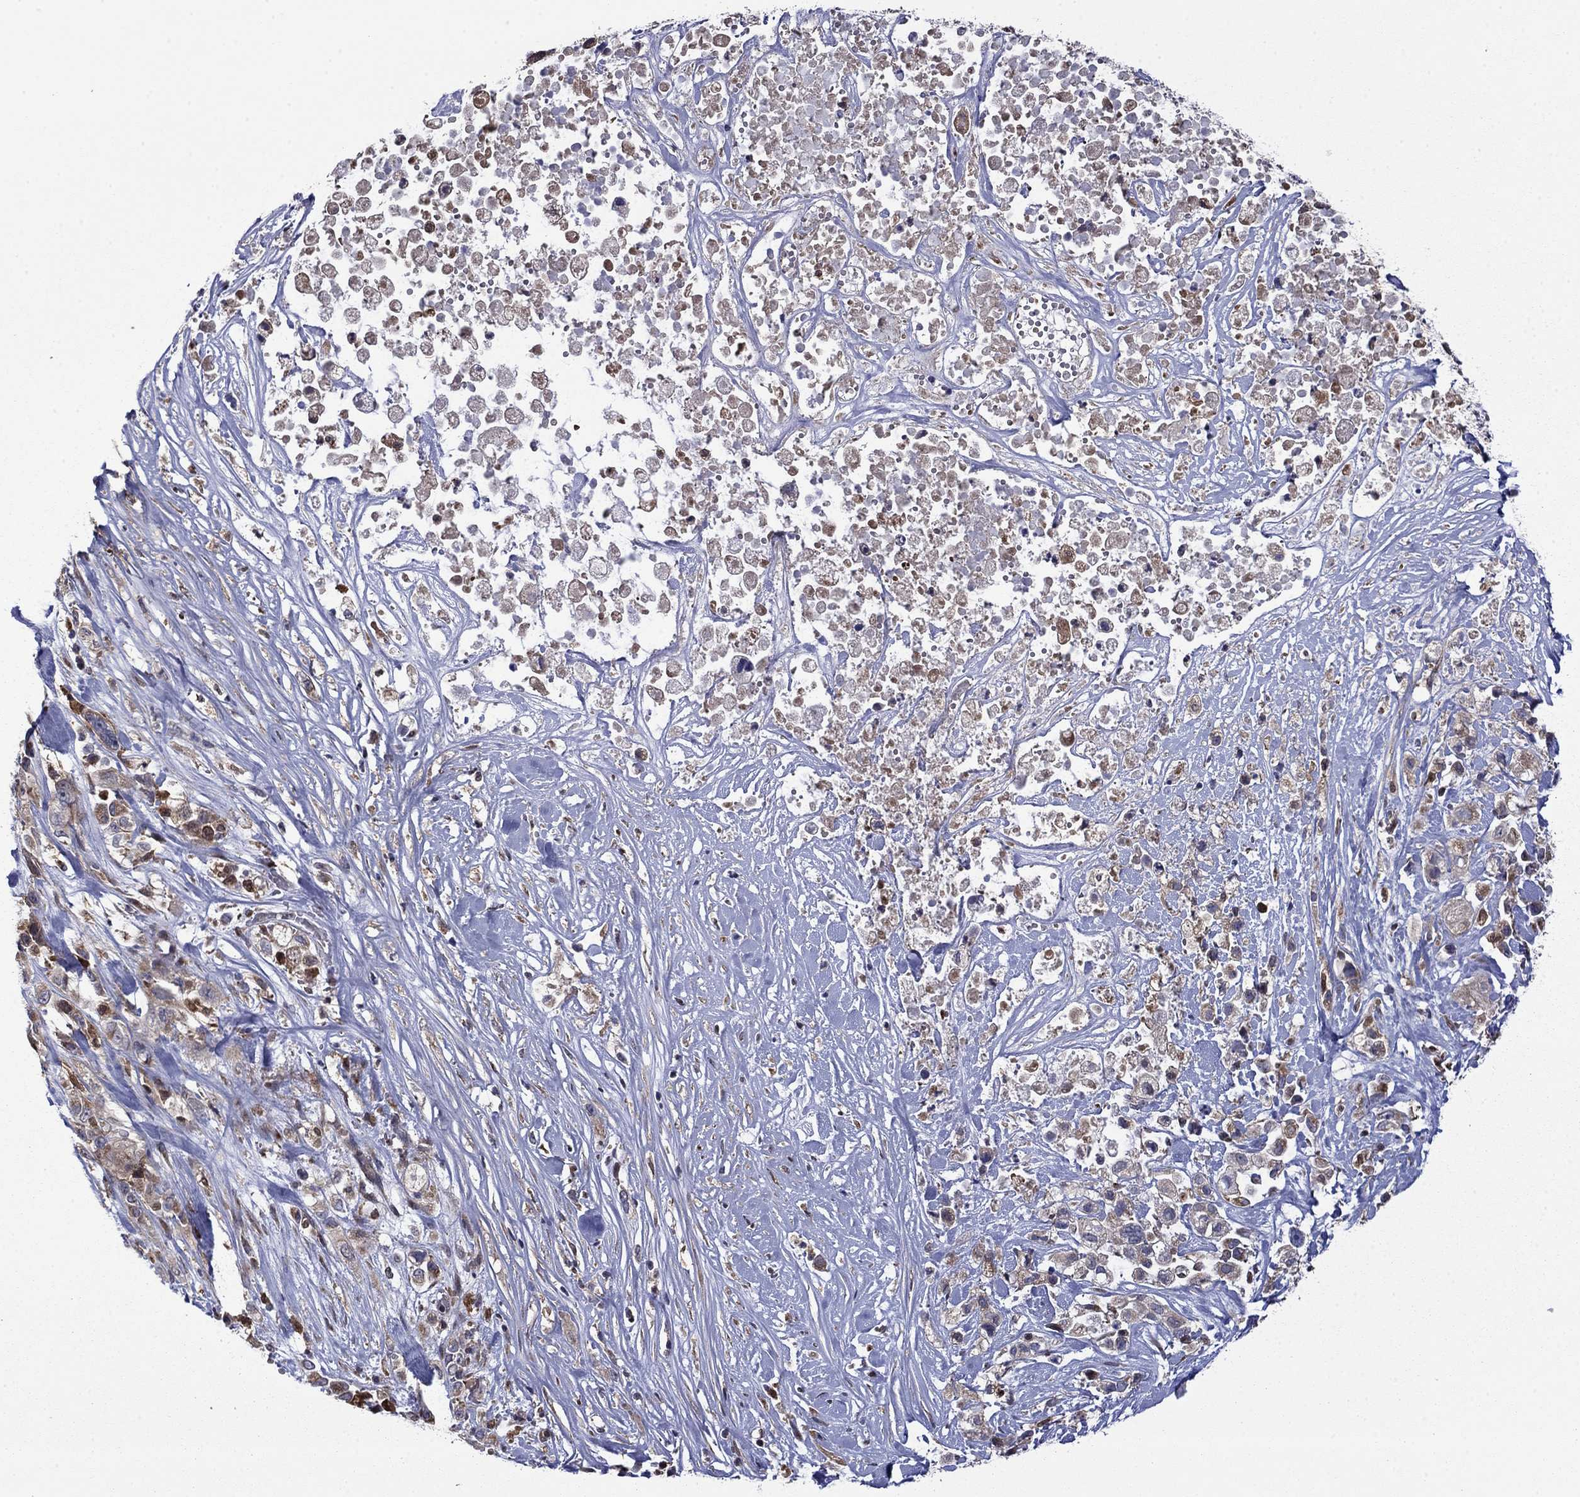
{"staining": {"intensity": "weak", "quantity": "<25%", "location": "cytoplasmic/membranous"}, "tissue": "pancreatic cancer", "cell_type": "Tumor cells", "image_type": "cancer", "snomed": [{"axis": "morphology", "description": "Adenocarcinoma, NOS"}, {"axis": "topography", "description": "Pancreas"}], "caption": "An image of adenocarcinoma (pancreatic) stained for a protein shows no brown staining in tumor cells.", "gene": "TPMT", "patient": {"sex": "male", "age": 44}}